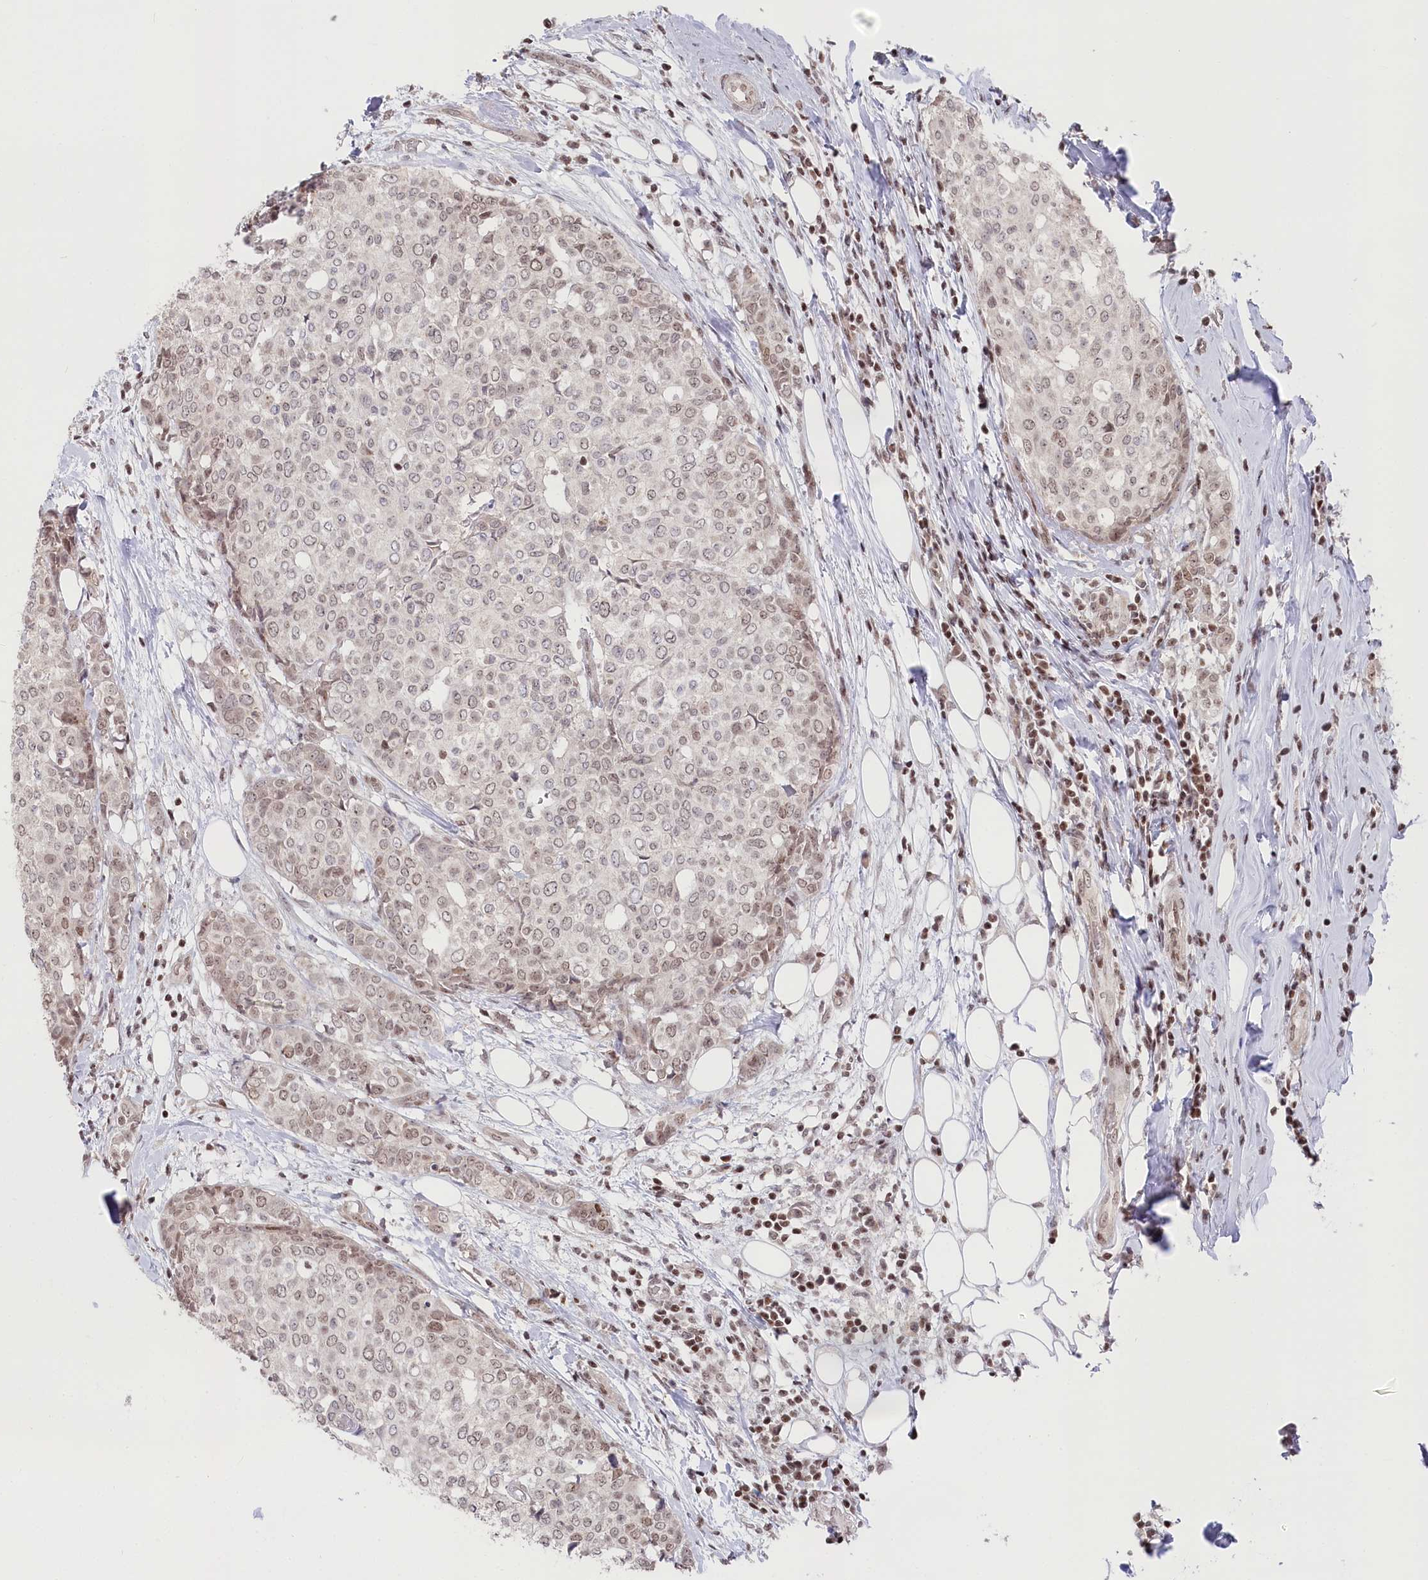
{"staining": {"intensity": "weak", "quantity": "<25%", "location": "nuclear"}, "tissue": "breast cancer", "cell_type": "Tumor cells", "image_type": "cancer", "snomed": [{"axis": "morphology", "description": "Lobular carcinoma"}, {"axis": "topography", "description": "Breast"}], "caption": "Tumor cells show no significant staining in lobular carcinoma (breast).", "gene": "CGGBP1", "patient": {"sex": "female", "age": 51}}